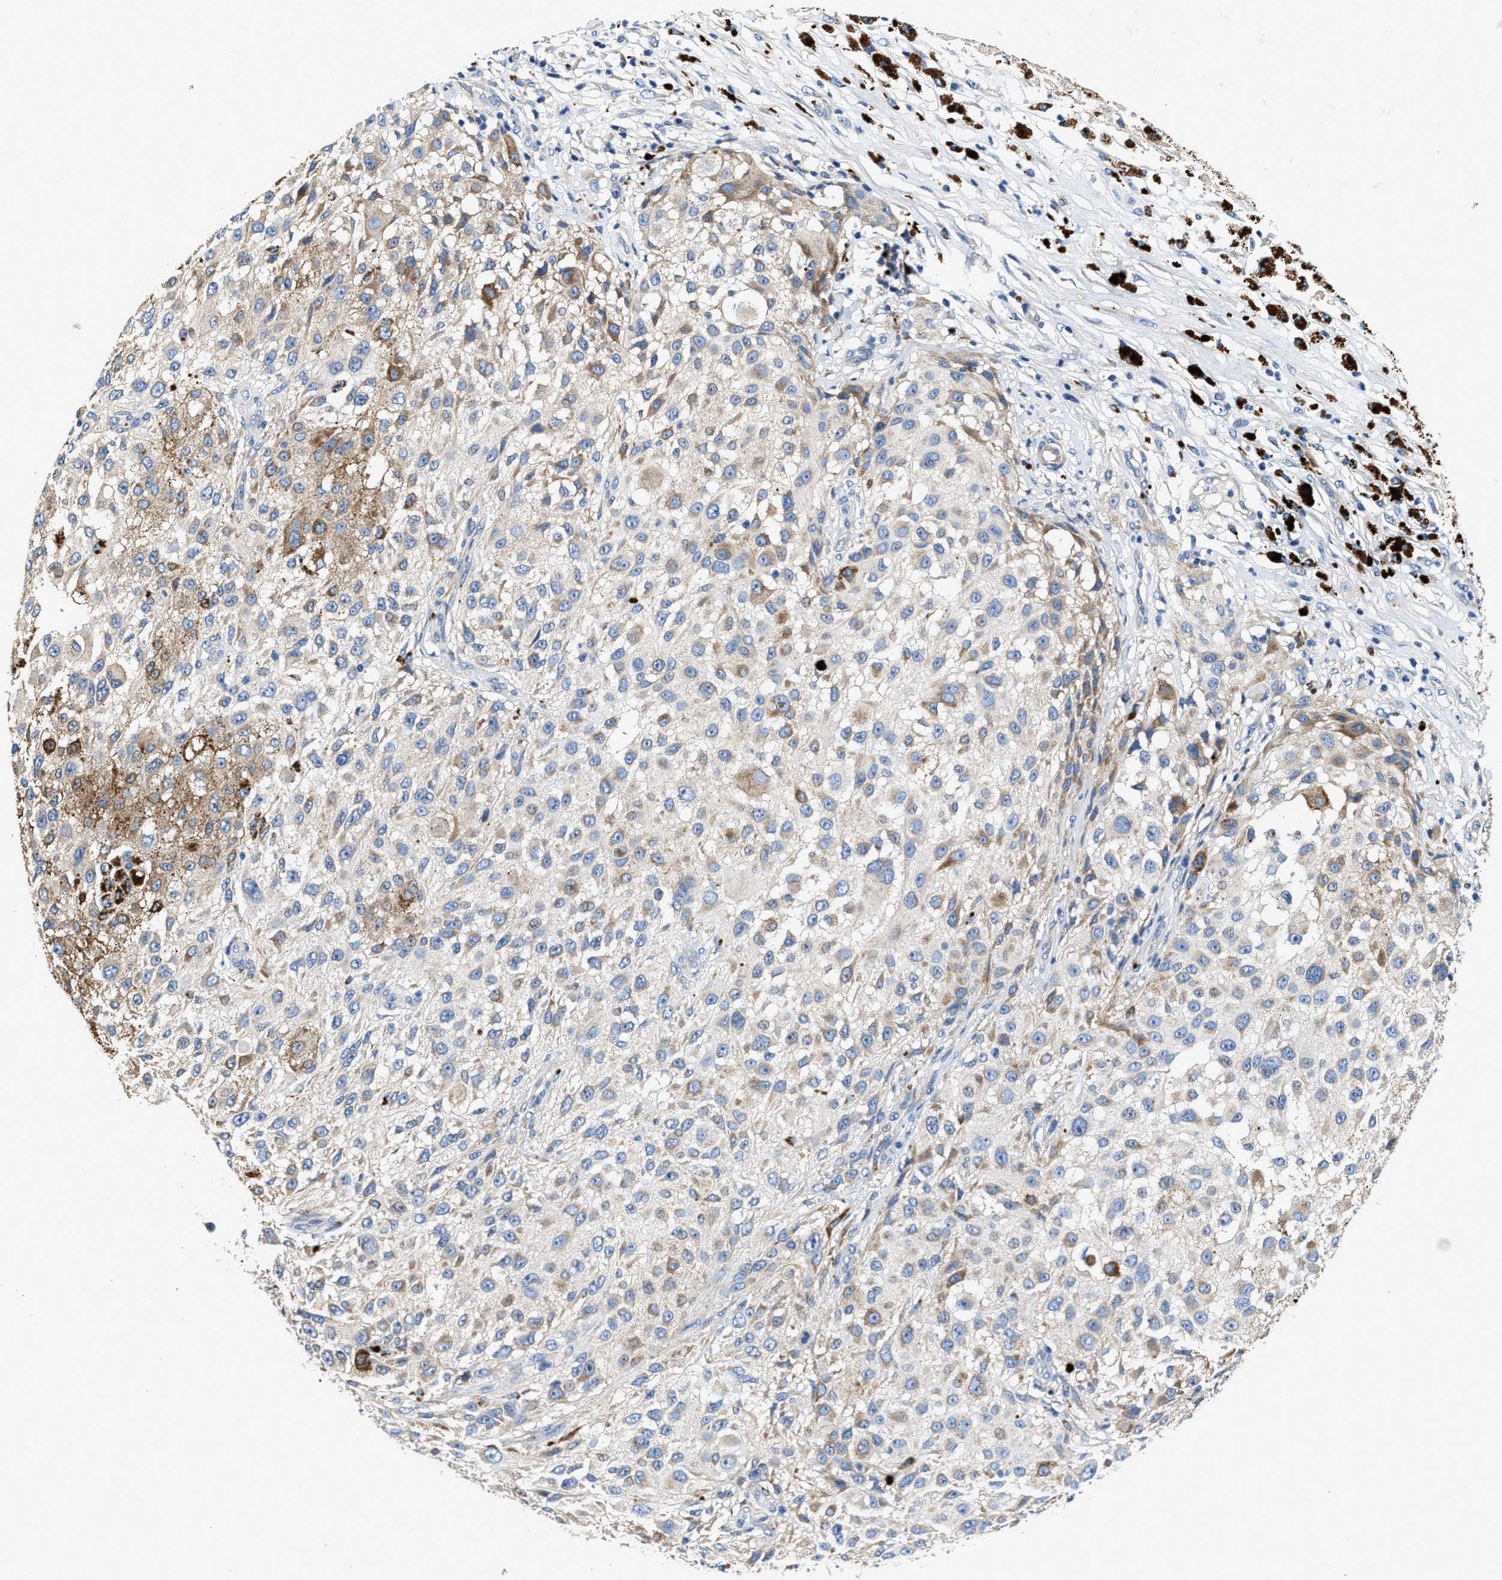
{"staining": {"intensity": "weak", "quantity": "25%-75%", "location": "cytoplasmic/membranous"}, "tissue": "melanoma", "cell_type": "Tumor cells", "image_type": "cancer", "snomed": [{"axis": "morphology", "description": "Necrosis, NOS"}, {"axis": "morphology", "description": "Malignant melanoma, NOS"}, {"axis": "topography", "description": "Skin"}], "caption": "Immunohistochemical staining of human melanoma reveals low levels of weak cytoplasmic/membranous protein positivity in about 25%-75% of tumor cells.", "gene": "PEG10", "patient": {"sex": "female", "age": 87}}